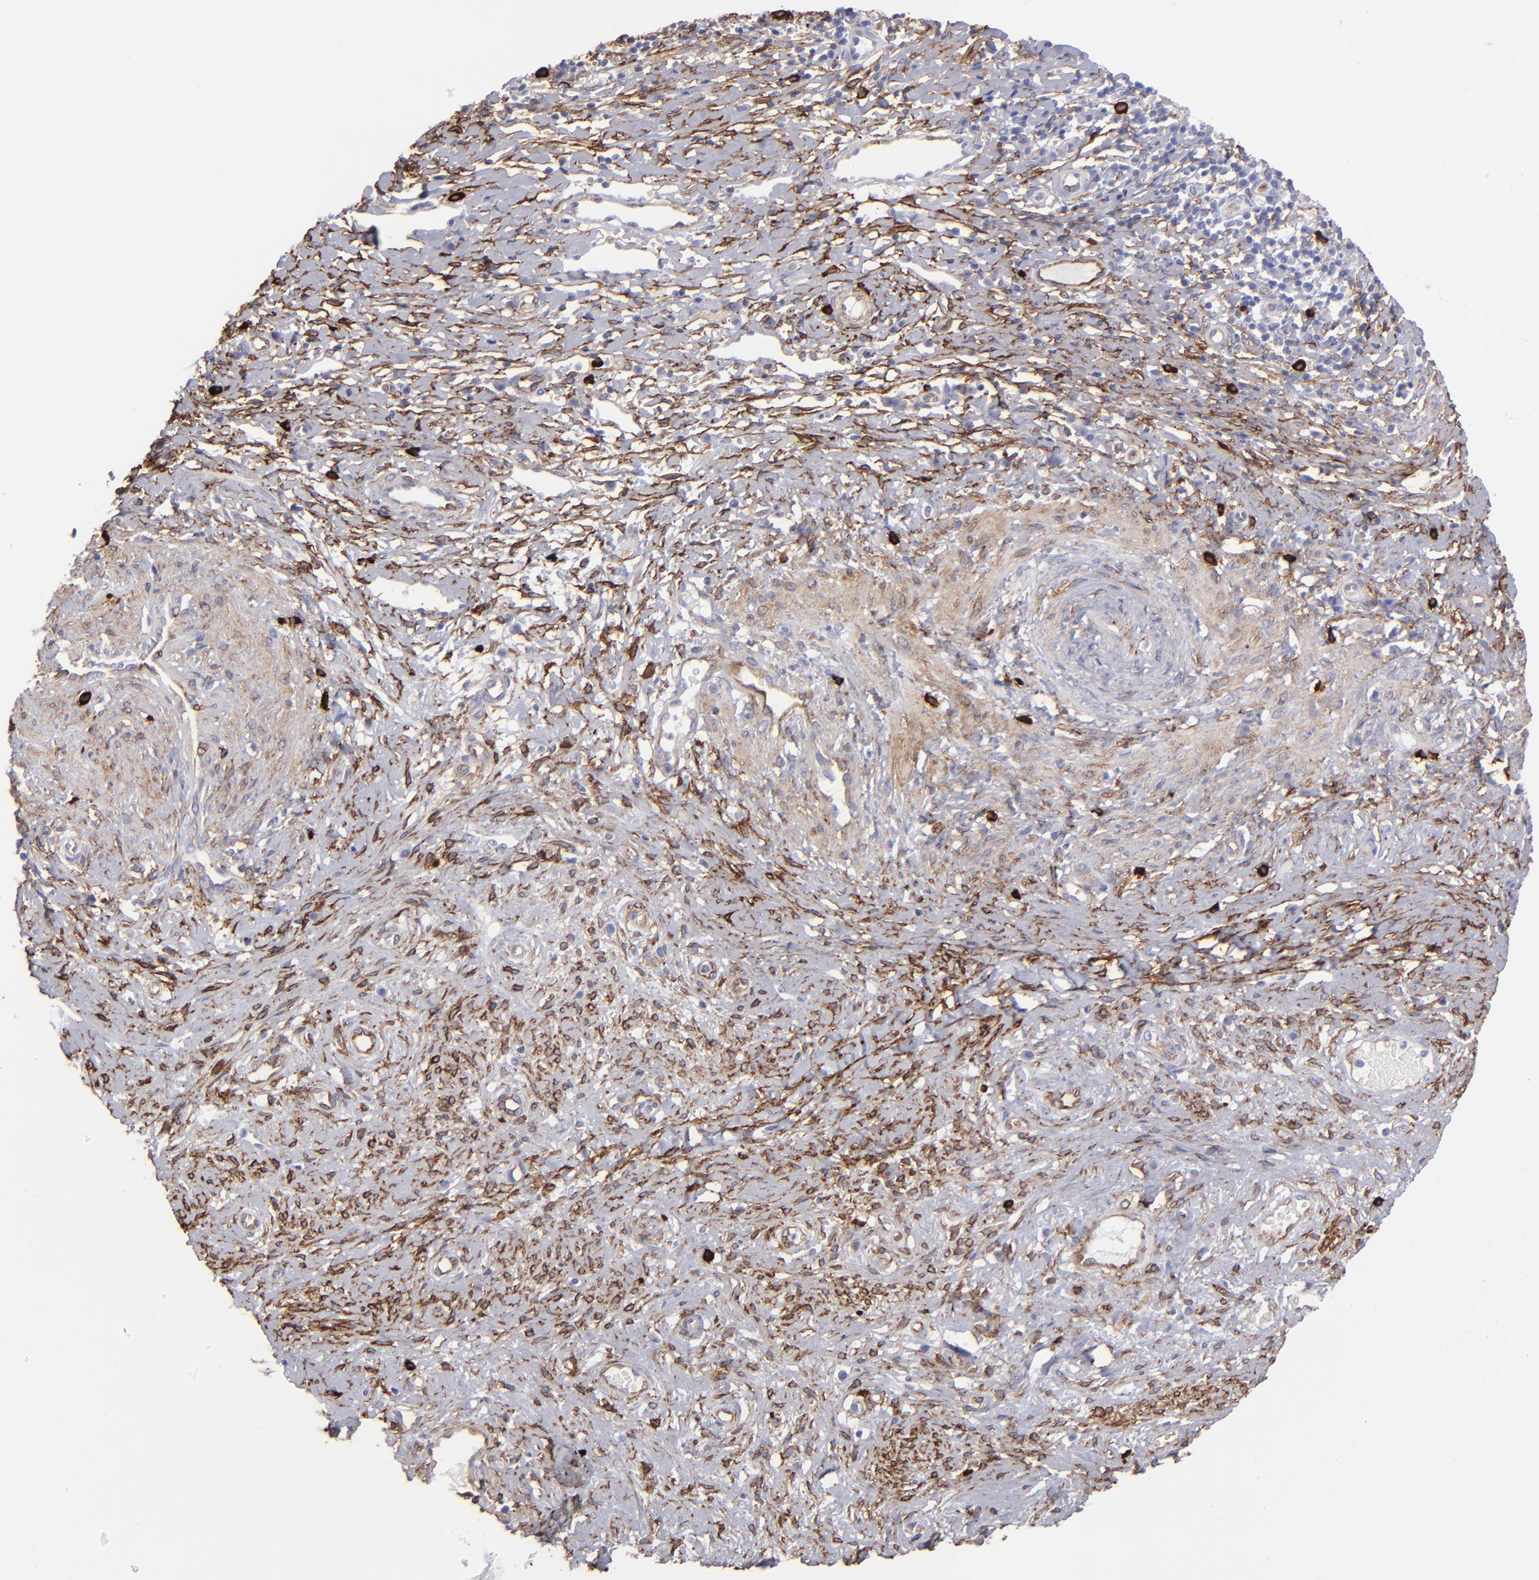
{"staining": {"intensity": "moderate", "quantity": ">75%", "location": "cytoplasmic/membranous"}, "tissue": "cervical cancer", "cell_type": "Tumor cells", "image_type": "cancer", "snomed": [{"axis": "morphology", "description": "Normal tissue, NOS"}, {"axis": "morphology", "description": "Squamous cell carcinoma, NOS"}, {"axis": "topography", "description": "Cervix"}], "caption": "Cervical squamous cell carcinoma stained with a brown dye reveals moderate cytoplasmic/membranous positive positivity in about >75% of tumor cells.", "gene": "AHNAK2", "patient": {"sex": "female", "age": 39}}